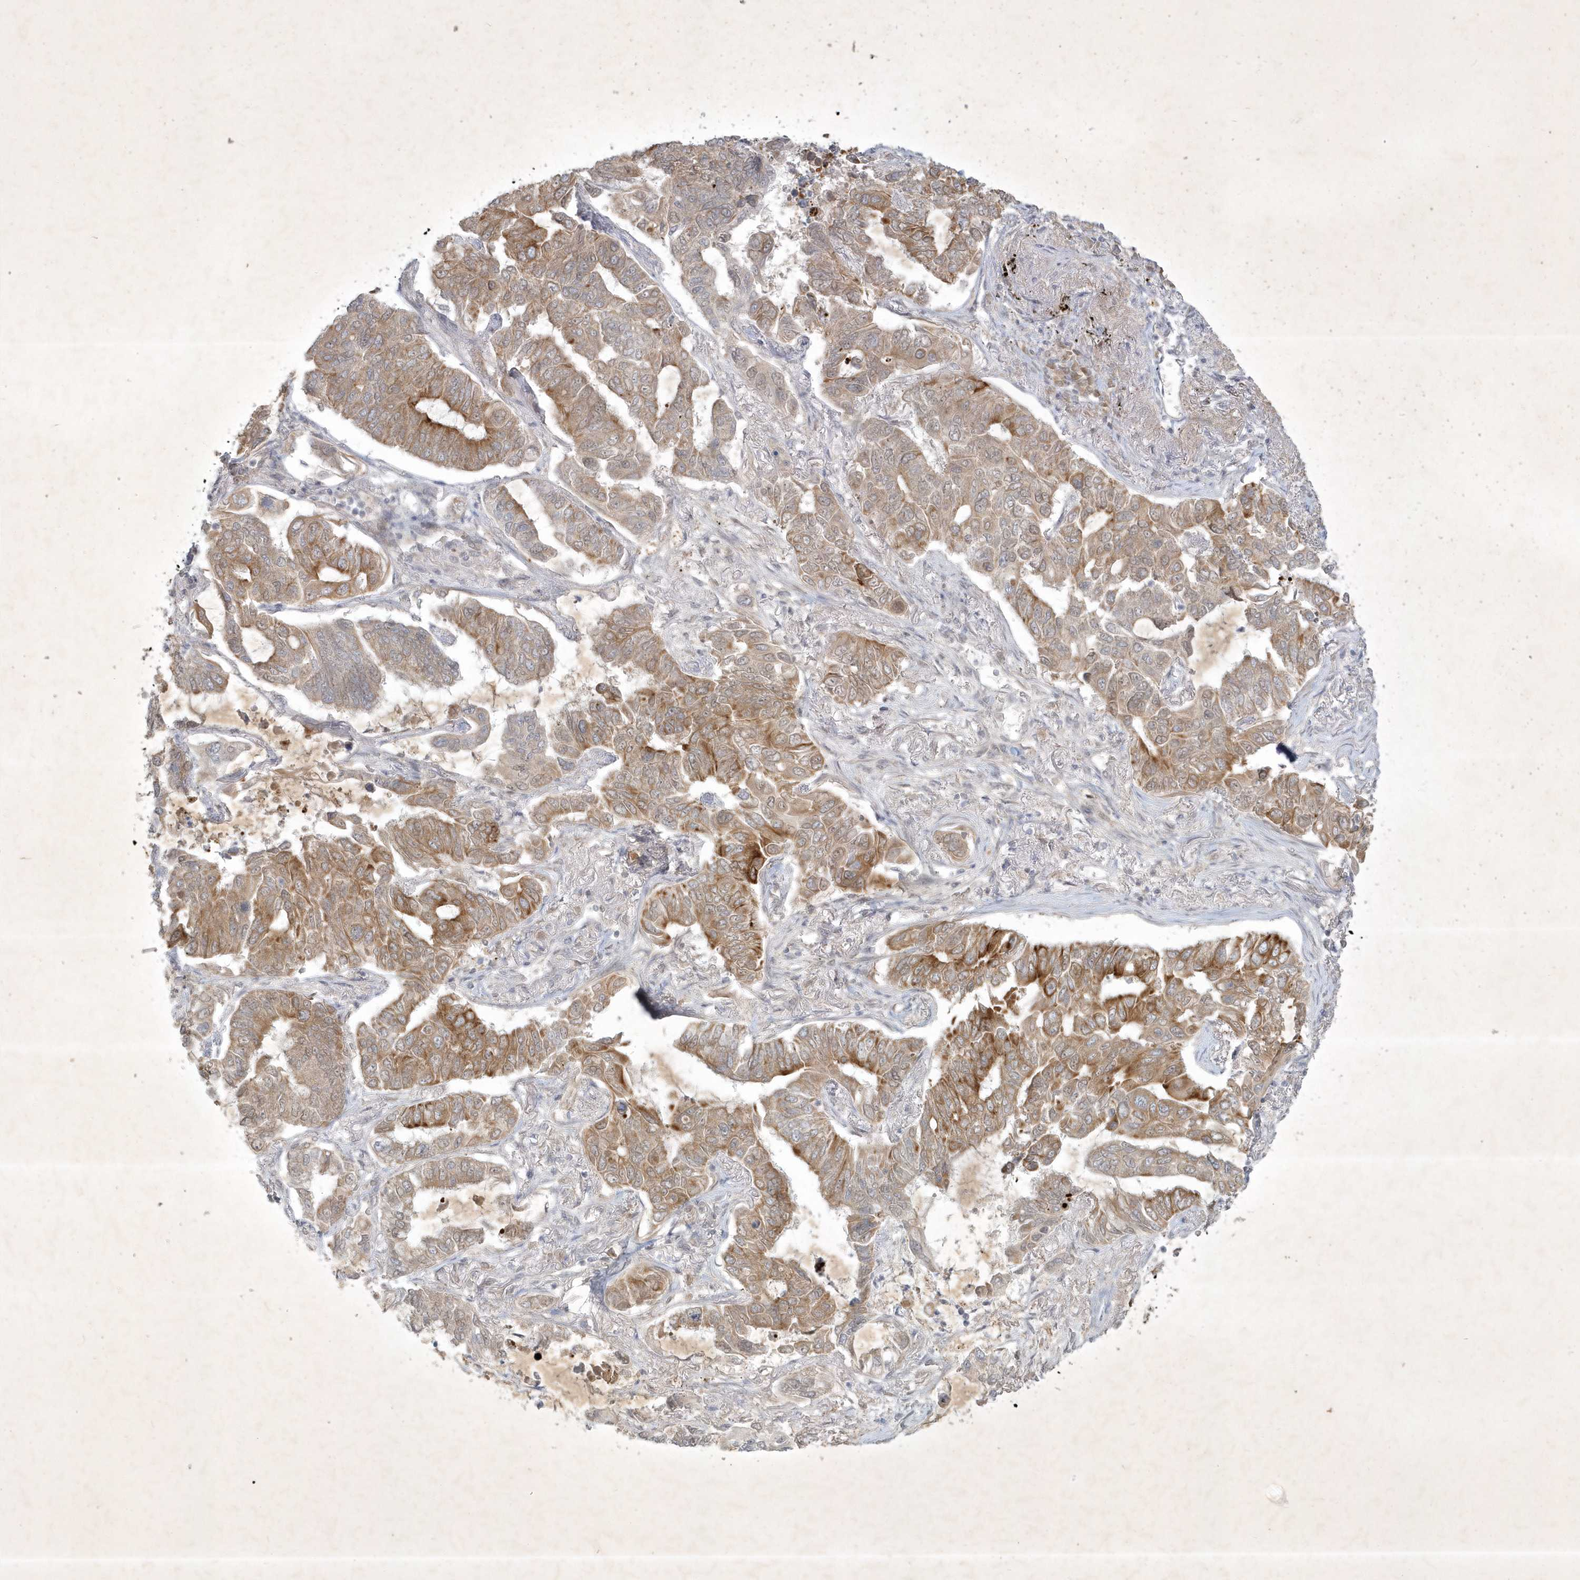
{"staining": {"intensity": "moderate", "quantity": ">75%", "location": "cytoplasmic/membranous"}, "tissue": "lung cancer", "cell_type": "Tumor cells", "image_type": "cancer", "snomed": [{"axis": "morphology", "description": "Adenocarcinoma, NOS"}, {"axis": "topography", "description": "Lung"}], "caption": "Protein staining by immunohistochemistry demonstrates moderate cytoplasmic/membranous expression in about >75% of tumor cells in lung adenocarcinoma. (brown staining indicates protein expression, while blue staining denotes nuclei).", "gene": "BOD1", "patient": {"sex": "male", "age": 64}}